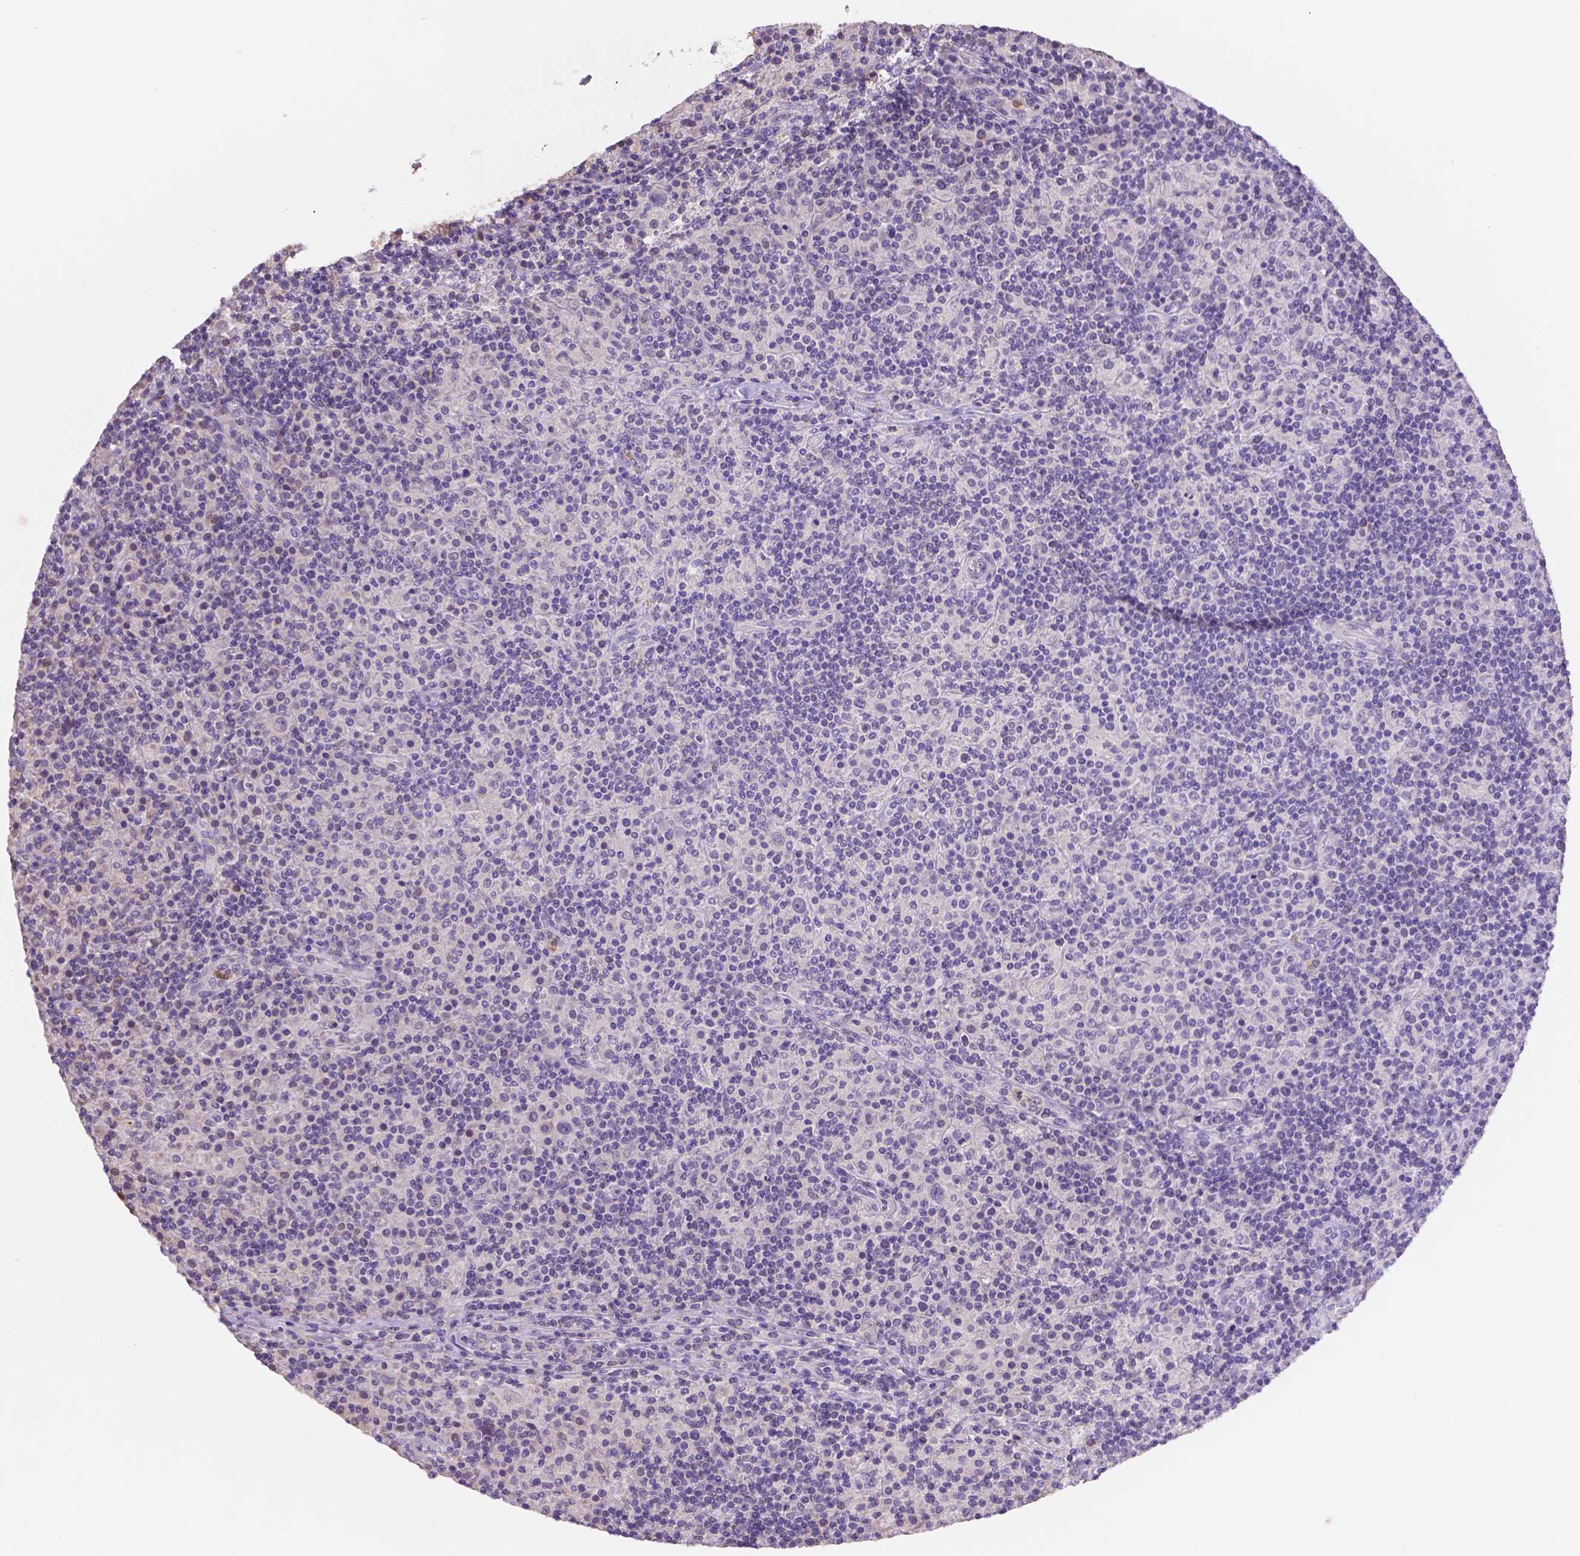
{"staining": {"intensity": "negative", "quantity": "none", "location": "none"}, "tissue": "lymphoma", "cell_type": "Tumor cells", "image_type": "cancer", "snomed": [{"axis": "morphology", "description": "Hodgkin's disease, NOS"}, {"axis": "topography", "description": "Lymph node"}], "caption": "Tumor cells show no significant protein positivity in Hodgkin's disease.", "gene": "NXPE2", "patient": {"sex": "male", "age": 70}}